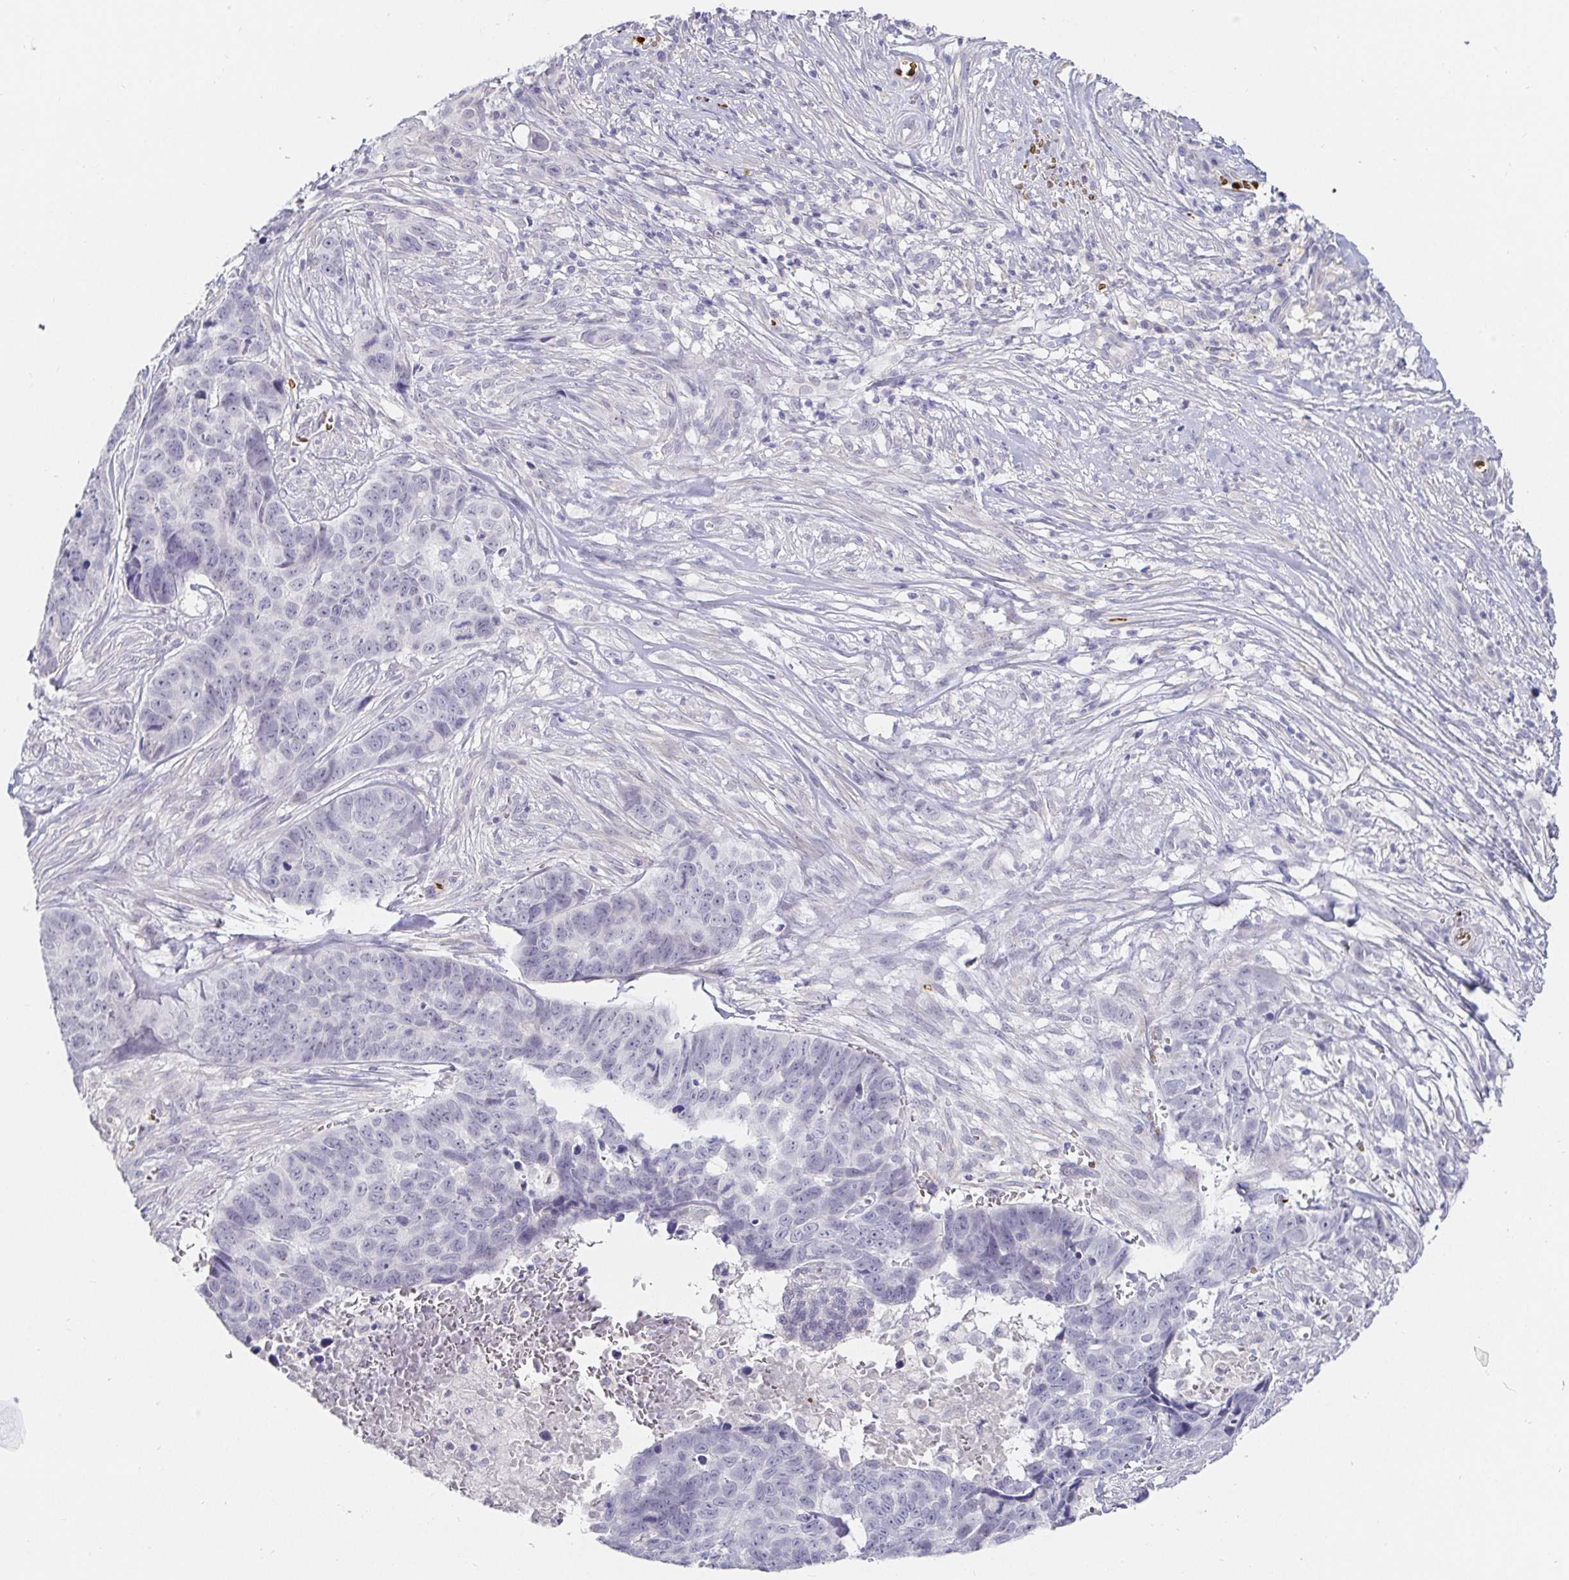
{"staining": {"intensity": "negative", "quantity": "none", "location": "none"}, "tissue": "skin cancer", "cell_type": "Tumor cells", "image_type": "cancer", "snomed": [{"axis": "morphology", "description": "Basal cell carcinoma"}, {"axis": "topography", "description": "Skin"}], "caption": "This micrograph is of skin basal cell carcinoma stained with immunohistochemistry to label a protein in brown with the nuclei are counter-stained blue. There is no expression in tumor cells.", "gene": "FGF21", "patient": {"sex": "female", "age": 82}}